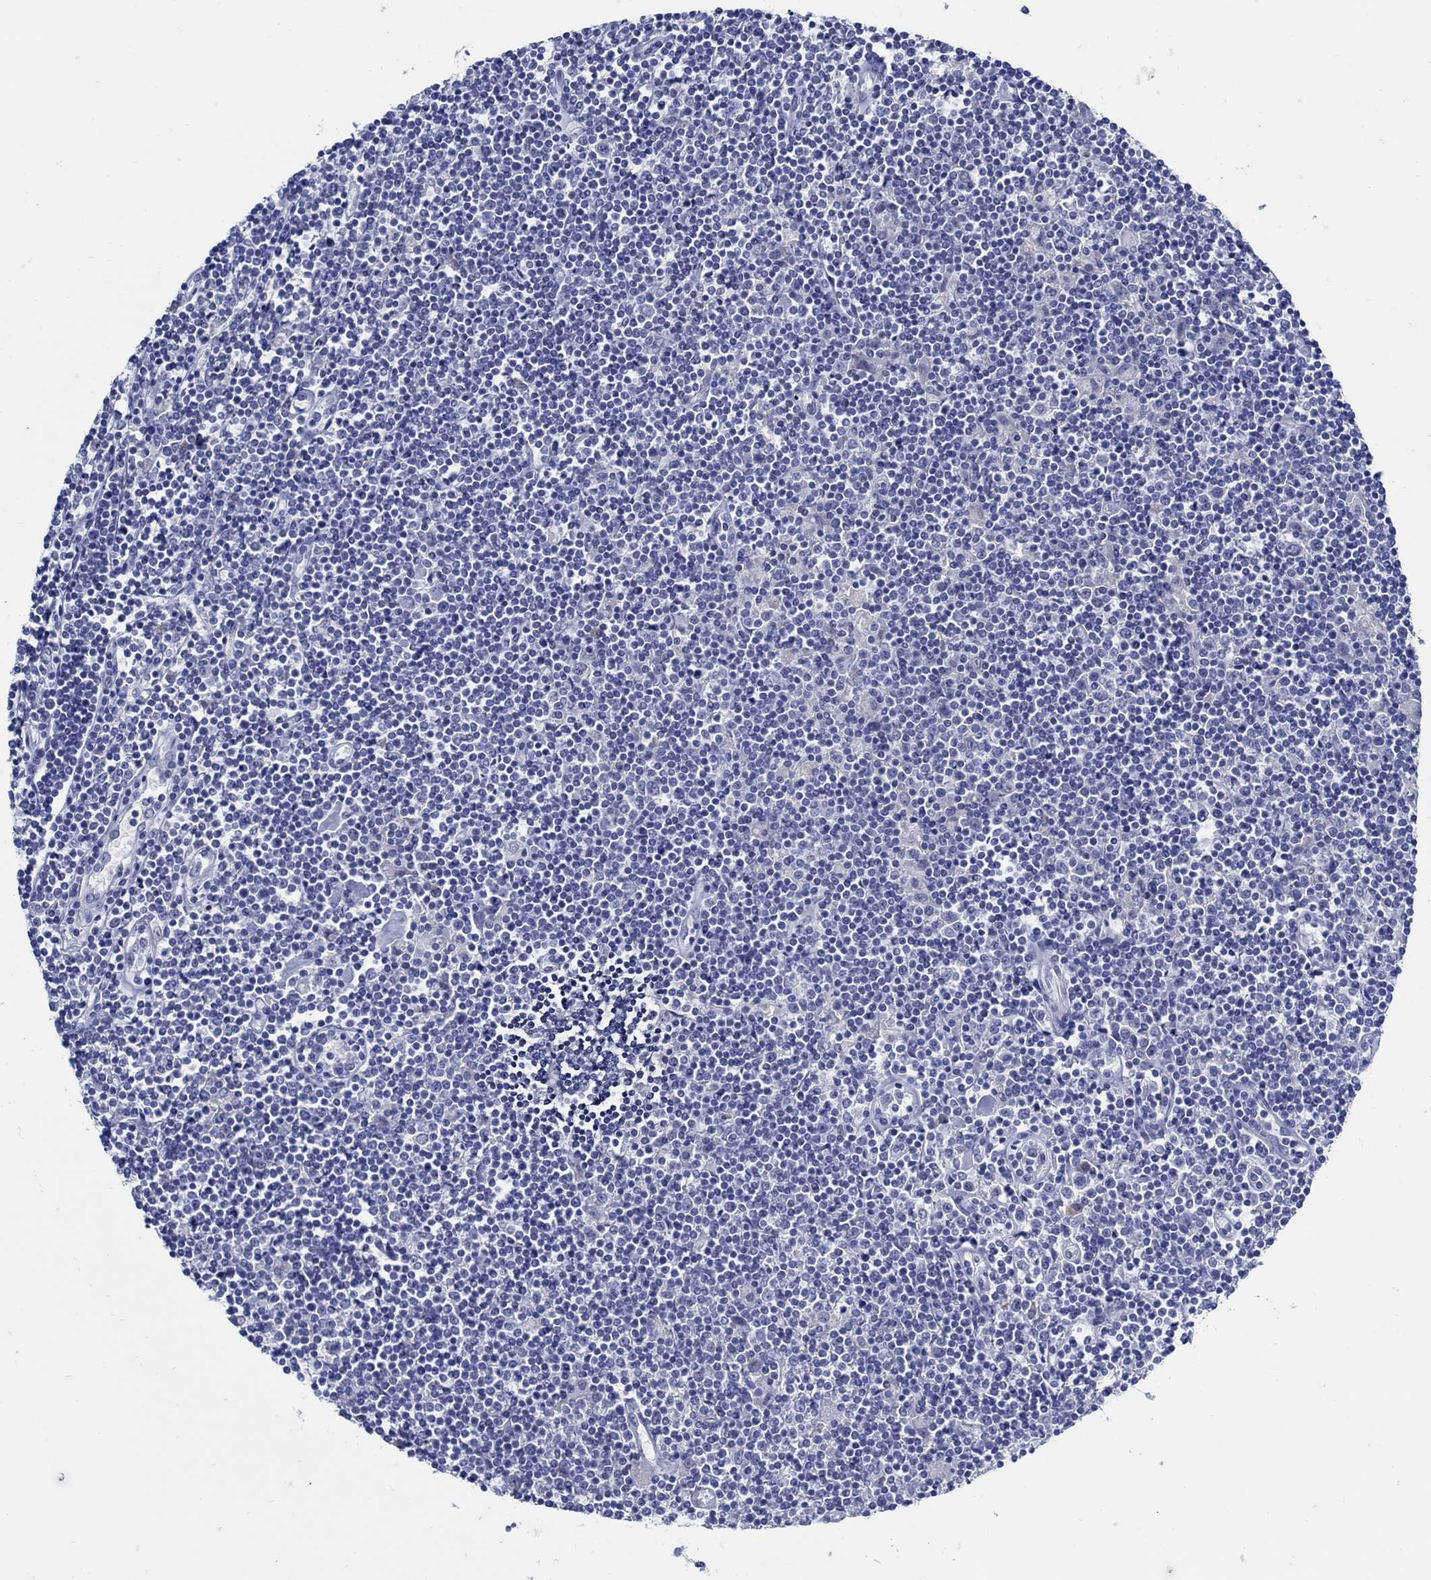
{"staining": {"intensity": "negative", "quantity": "none", "location": "none"}, "tissue": "lymphoma", "cell_type": "Tumor cells", "image_type": "cancer", "snomed": [{"axis": "morphology", "description": "Hodgkin's disease, NOS"}, {"axis": "topography", "description": "Lymph node"}], "caption": "A histopathology image of lymphoma stained for a protein demonstrates no brown staining in tumor cells.", "gene": "PAX9", "patient": {"sex": "male", "age": 40}}